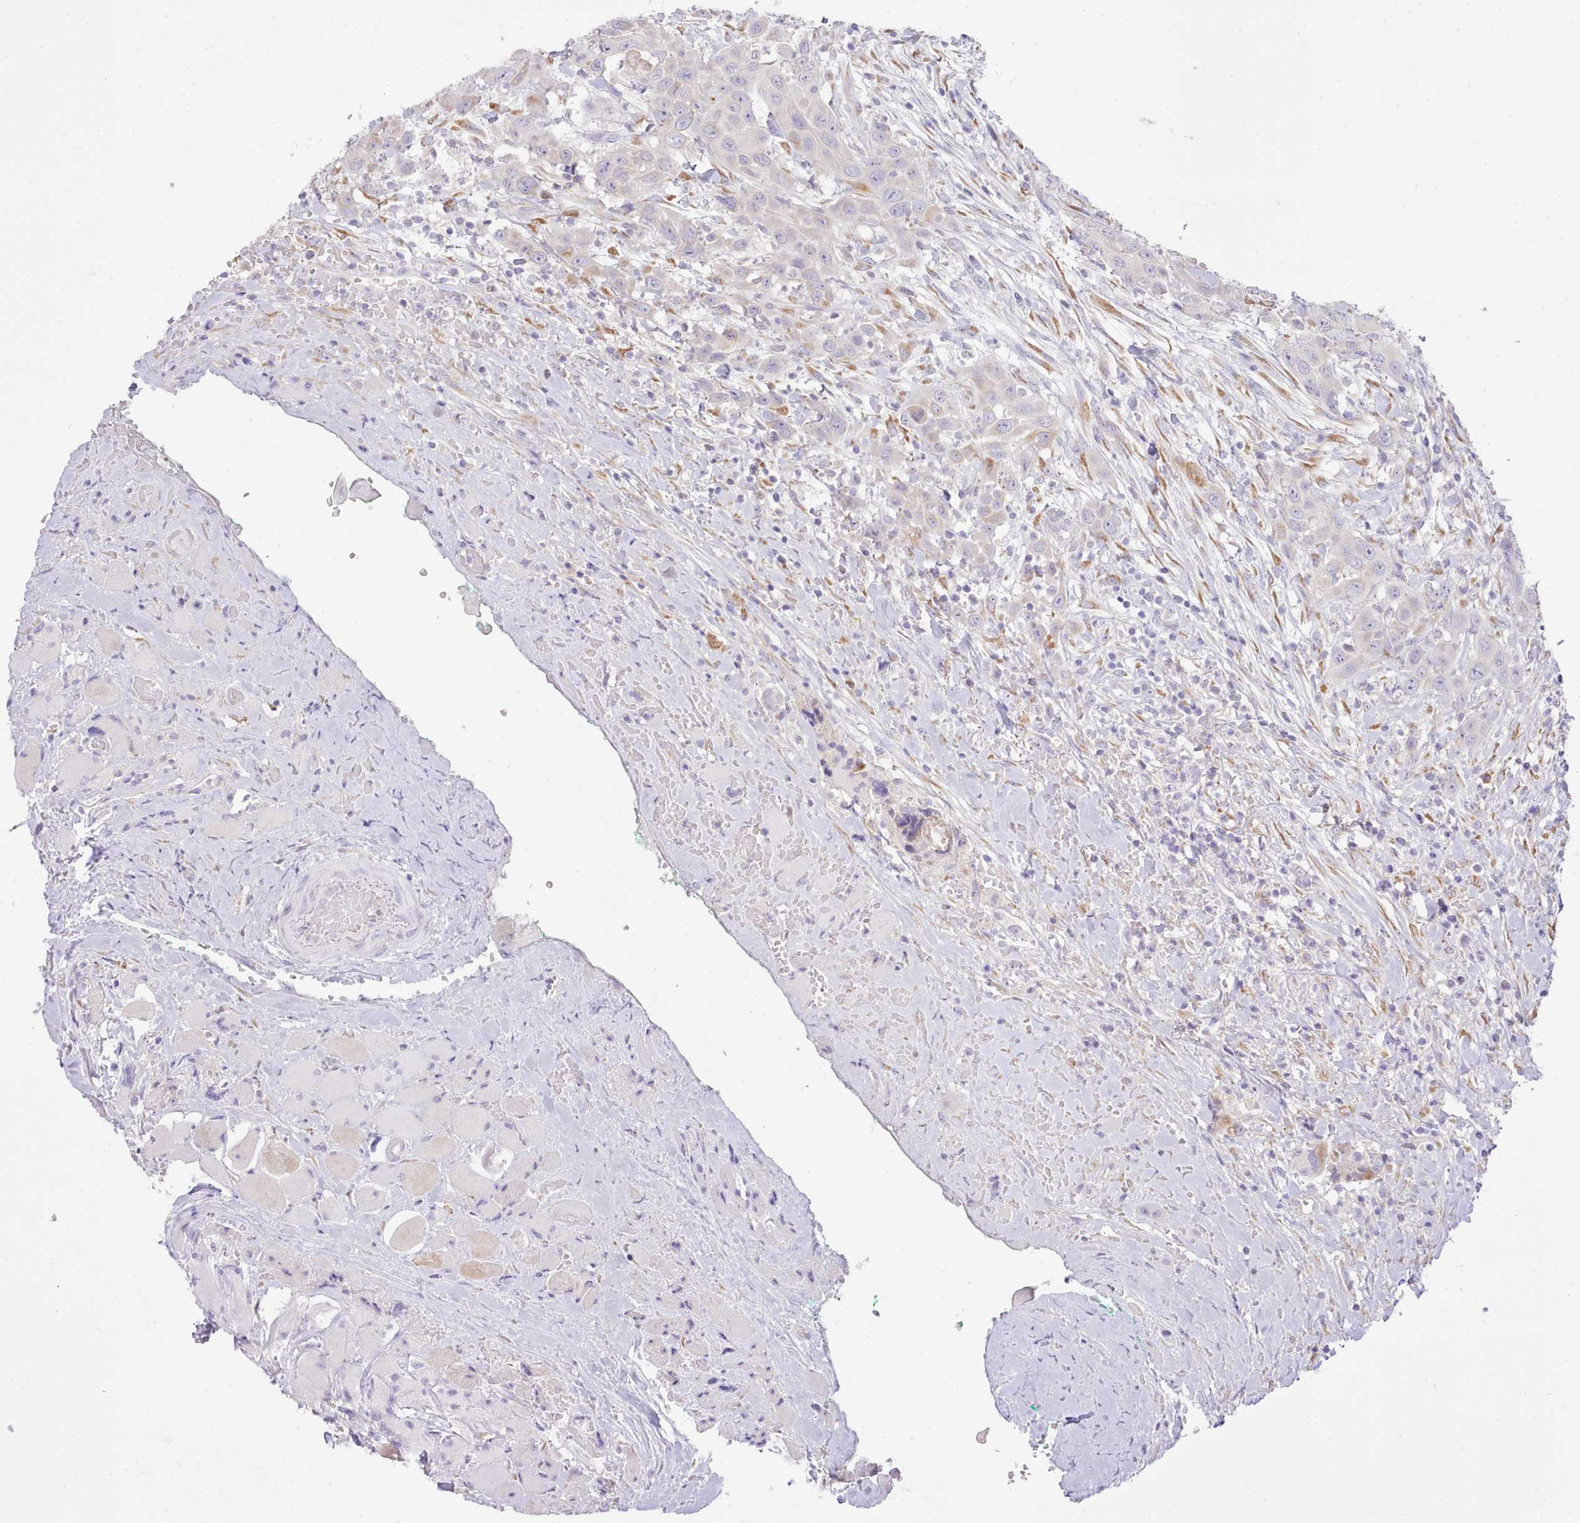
{"staining": {"intensity": "negative", "quantity": "none", "location": "none"}, "tissue": "head and neck cancer", "cell_type": "Tumor cells", "image_type": "cancer", "snomed": [{"axis": "morphology", "description": "Squamous cell carcinoma, NOS"}, {"axis": "topography", "description": "Head-Neck"}], "caption": "DAB immunohistochemical staining of human head and neck squamous cell carcinoma reveals no significant staining in tumor cells. (DAB immunohistochemistry (IHC) visualized using brightfield microscopy, high magnification).", "gene": "CCL1", "patient": {"sex": "male", "age": 81}}